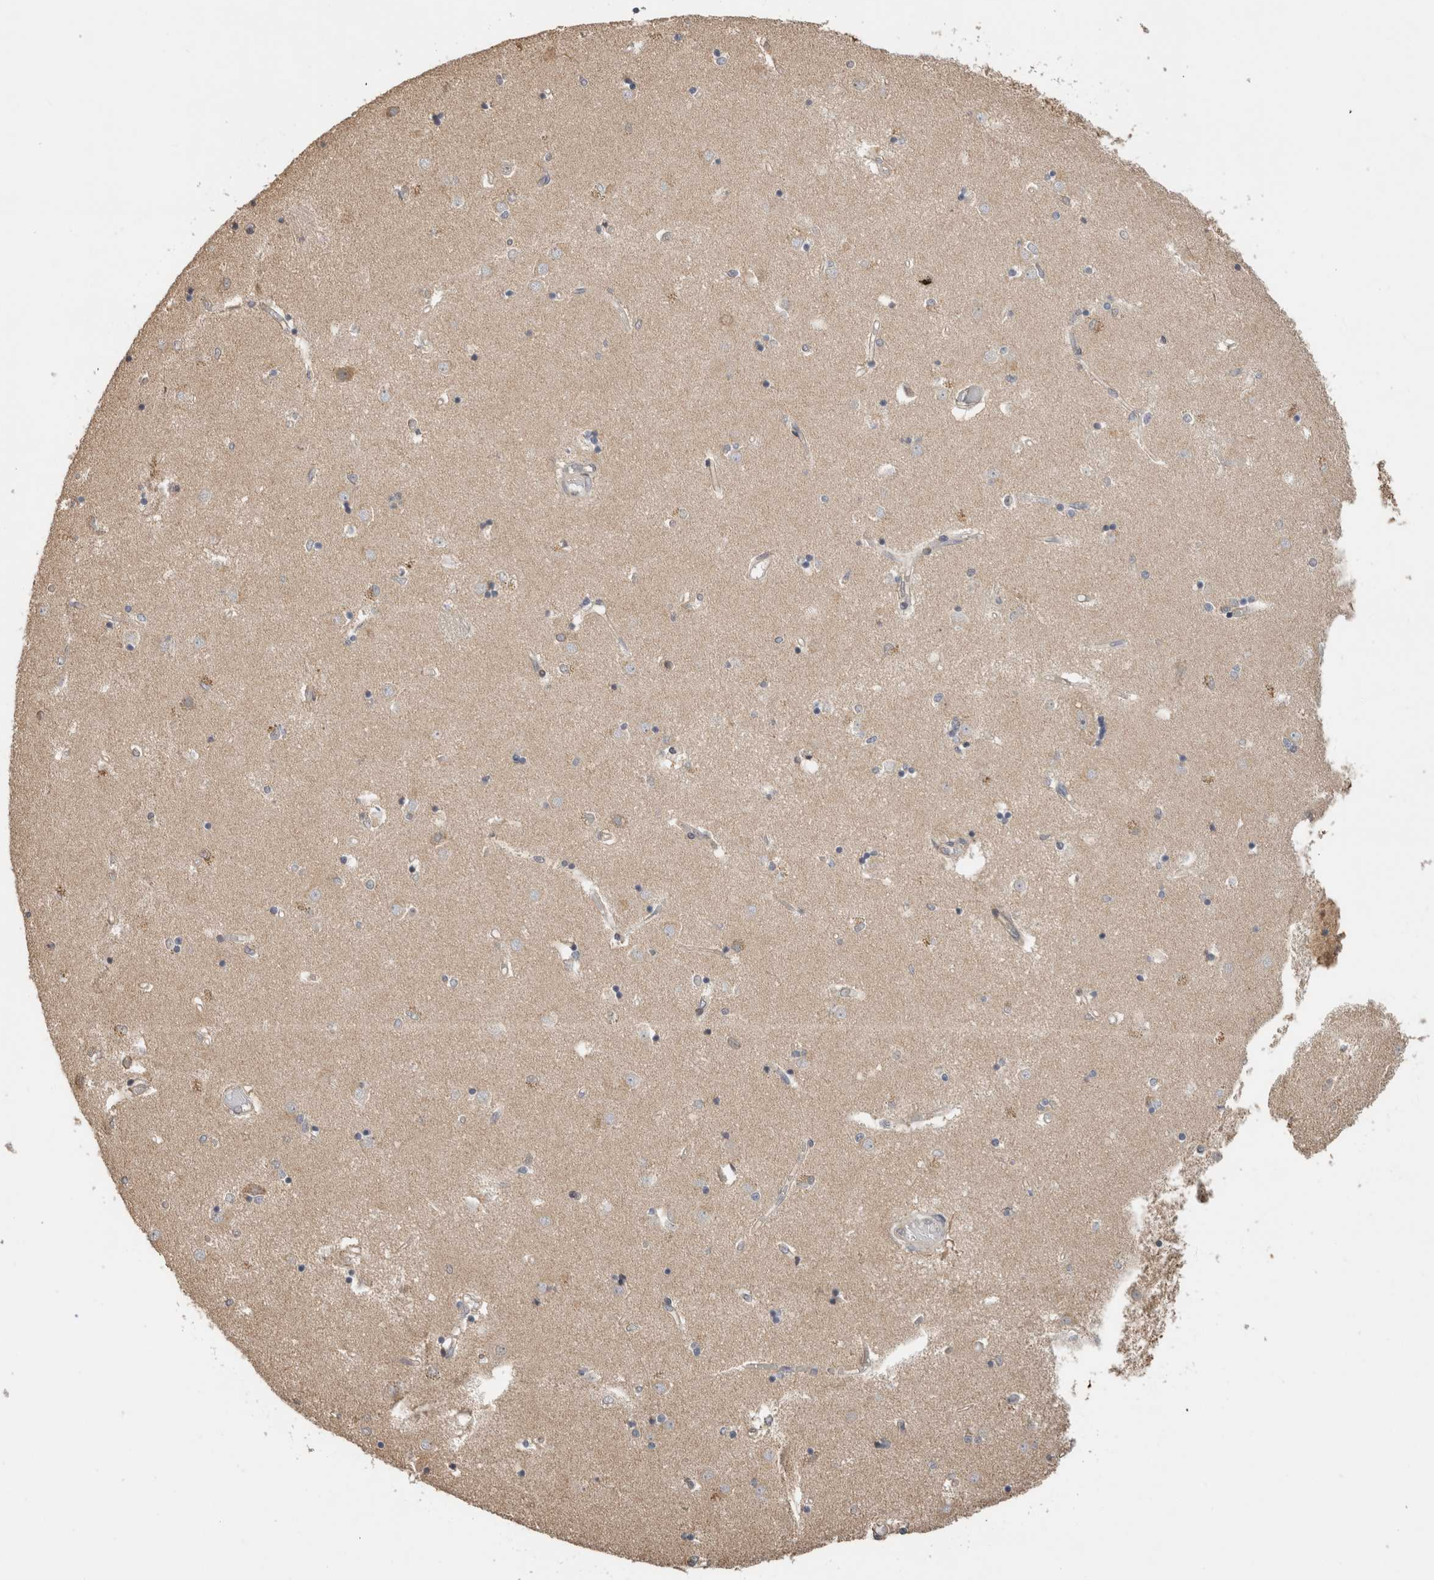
{"staining": {"intensity": "weak", "quantity": "<25%", "location": "cytoplasmic/membranous"}, "tissue": "caudate", "cell_type": "Glial cells", "image_type": "normal", "snomed": [{"axis": "morphology", "description": "Normal tissue, NOS"}, {"axis": "topography", "description": "Lateral ventricle wall"}], "caption": "Immunohistochemistry (IHC) of benign caudate reveals no positivity in glial cells.", "gene": "GINS4", "patient": {"sex": "male", "age": 45}}